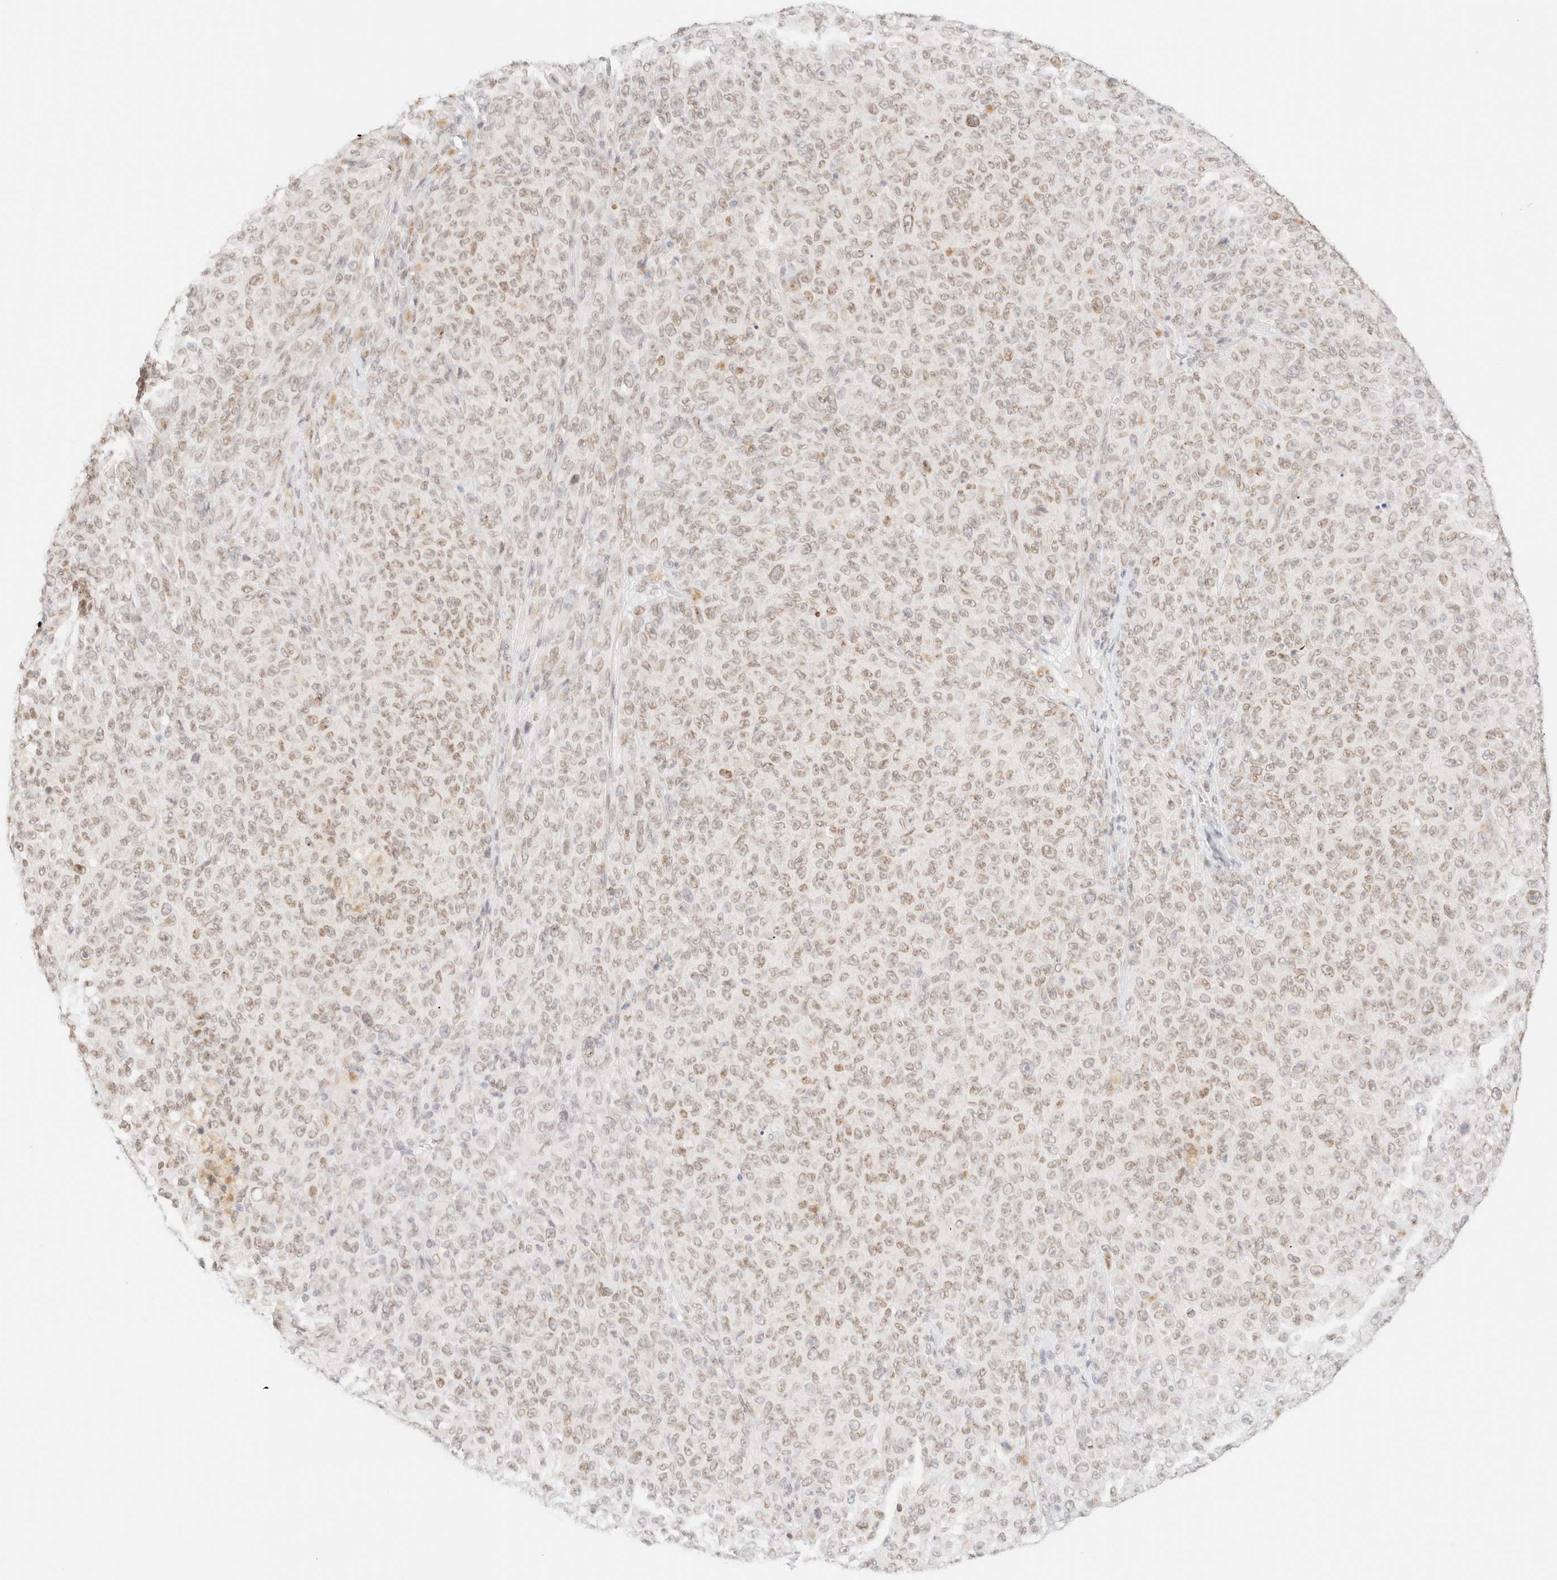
{"staining": {"intensity": "weak", "quantity": ">75%", "location": "cytoplasmic/membranous,nuclear"}, "tissue": "melanoma", "cell_type": "Tumor cells", "image_type": "cancer", "snomed": [{"axis": "morphology", "description": "Malignant melanoma, NOS"}, {"axis": "topography", "description": "Skin"}], "caption": "A low amount of weak cytoplasmic/membranous and nuclear expression is present in about >75% of tumor cells in malignant melanoma tissue. (DAB IHC with brightfield microscopy, high magnification).", "gene": "ZNF770", "patient": {"sex": "female", "age": 82}}